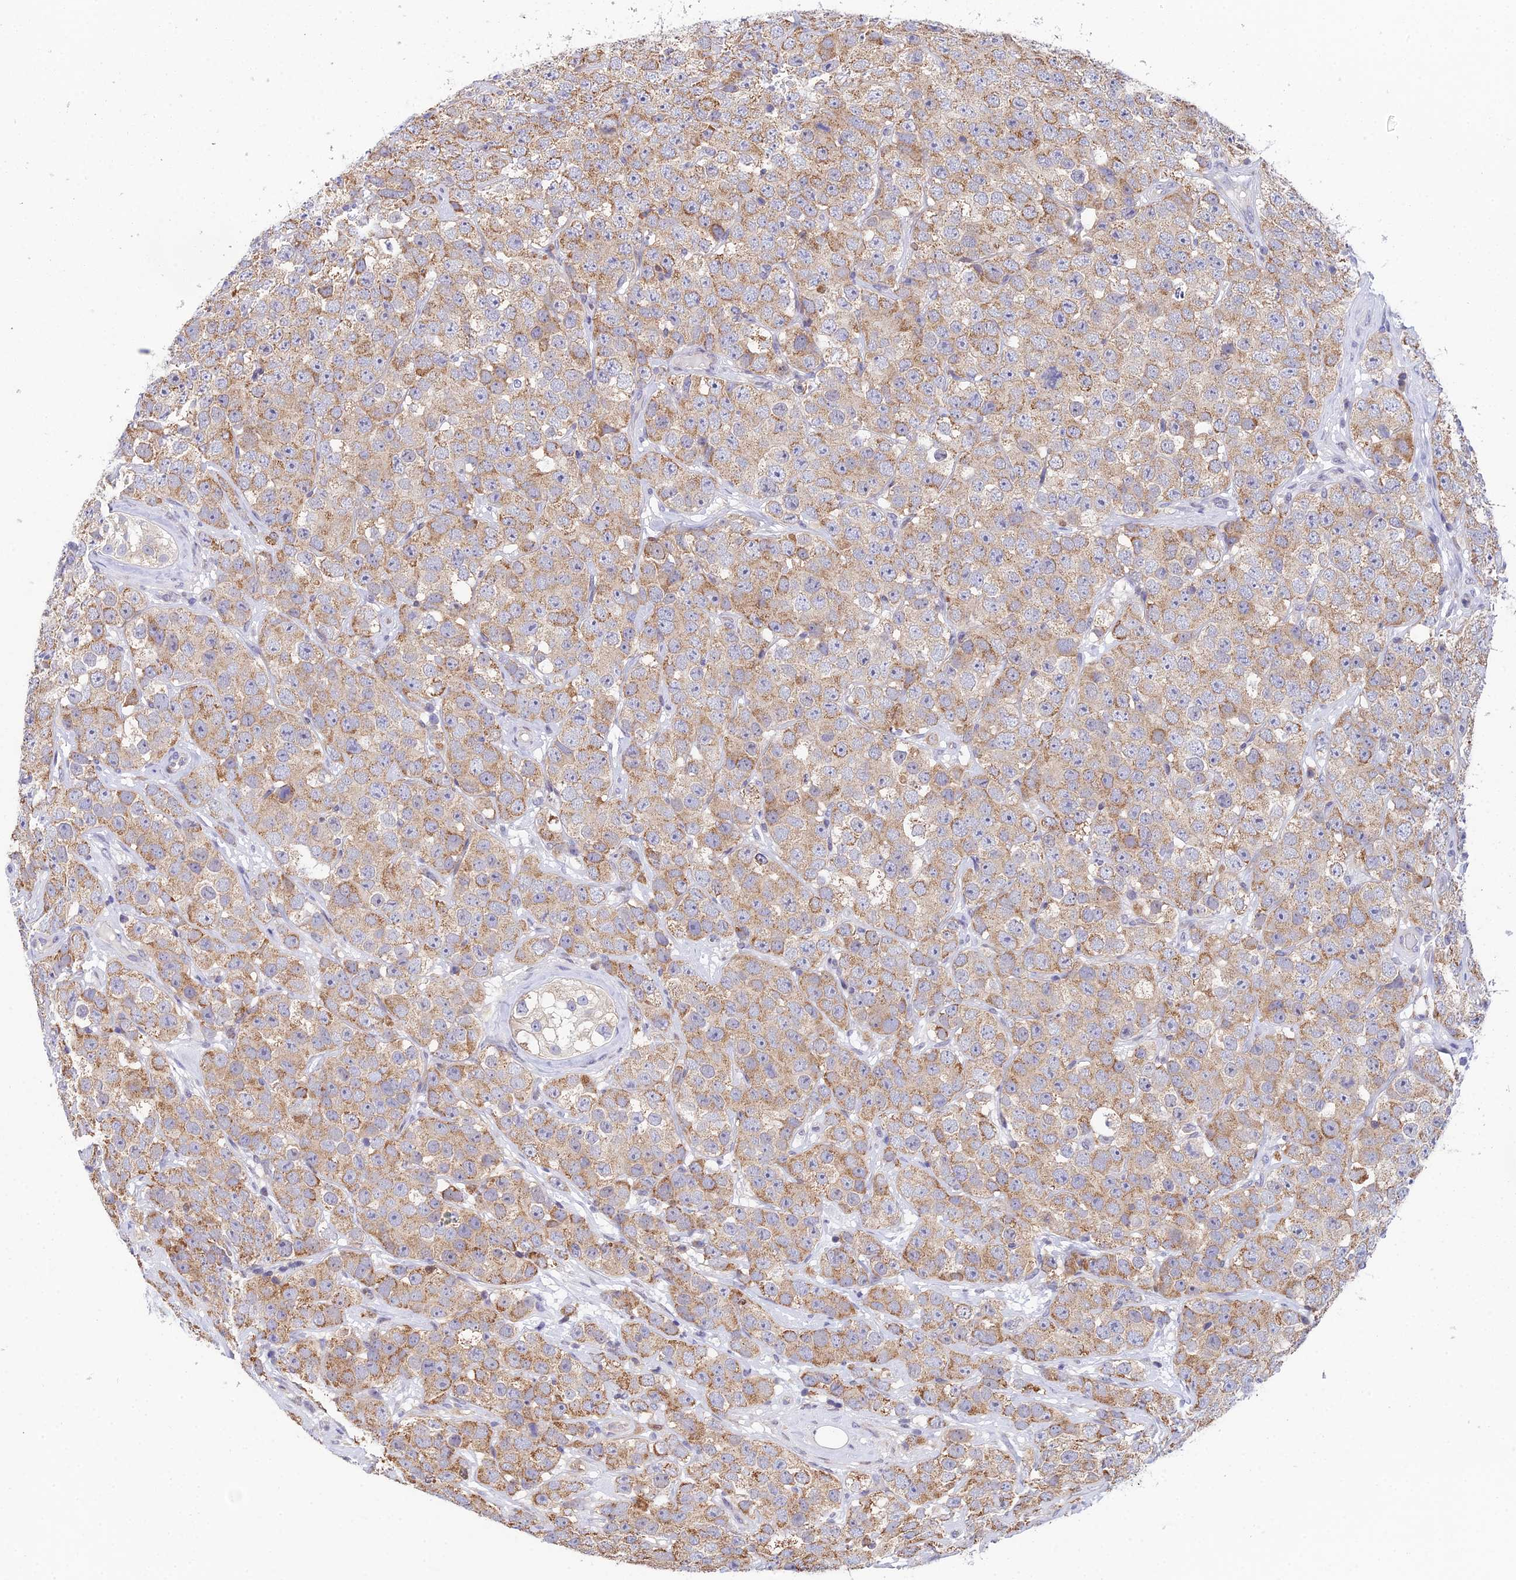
{"staining": {"intensity": "moderate", "quantity": ">75%", "location": "cytoplasmic/membranous"}, "tissue": "testis cancer", "cell_type": "Tumor cells", "image_type": "cancer", "snomed": [{"axis": "morphology", "description": "Seminoma, NOS"}, {"axis": "topography", "description": "Testis"}], "caption": "Human testis cancer (seminoma) stained with a brown dye displays moderate cytoplasmic/membranous positive expression in about >75% of tumor cells.", "gene": "ELOA2", "patient": {"sex": "male", "age": 28}}